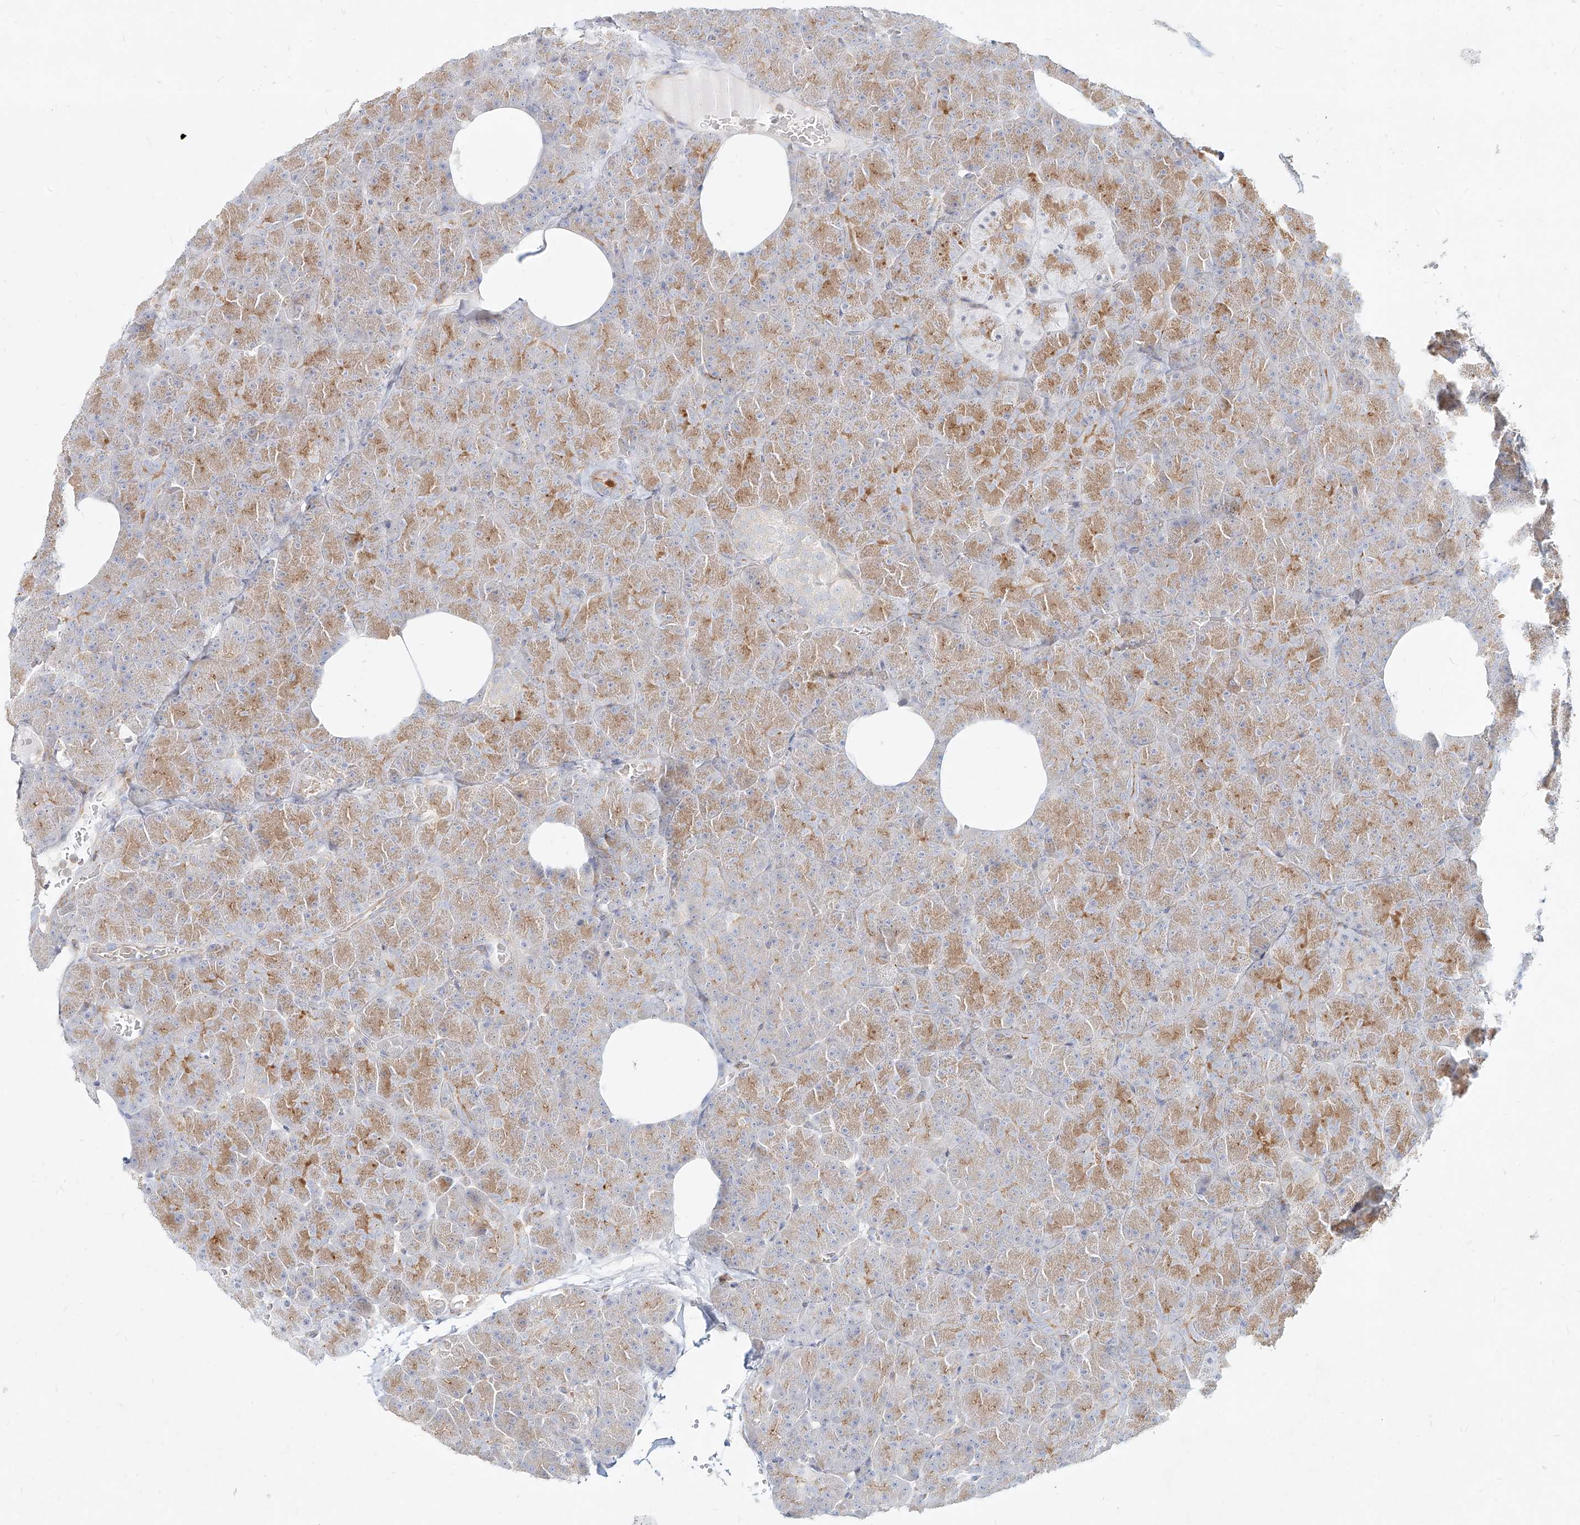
{"staining": {"intensity": "moderate", "quantity": ">75%", "location": "cytoplasmic/membranous"}, "tissue": "pancreas", "cell_type": "Exocrine glandular cells", "image_type": "normal", "snomed": [{"axis": "morphology", "description": "Normal tissue, NOS"}, {"axis": "morphology", "description": "Carcinoid, malignant, NOS"}, {"axis": "topography", "description": "Pancreas"}], "caption": "Brown immunohistochemical staining in unremarkable pancreas exhibits moderate cytoplasmic/membranous expression in about >75% of exocrine glandular cells.", "gene": "SLC2A12", "patient": {"sex": "female", "age": 35}}